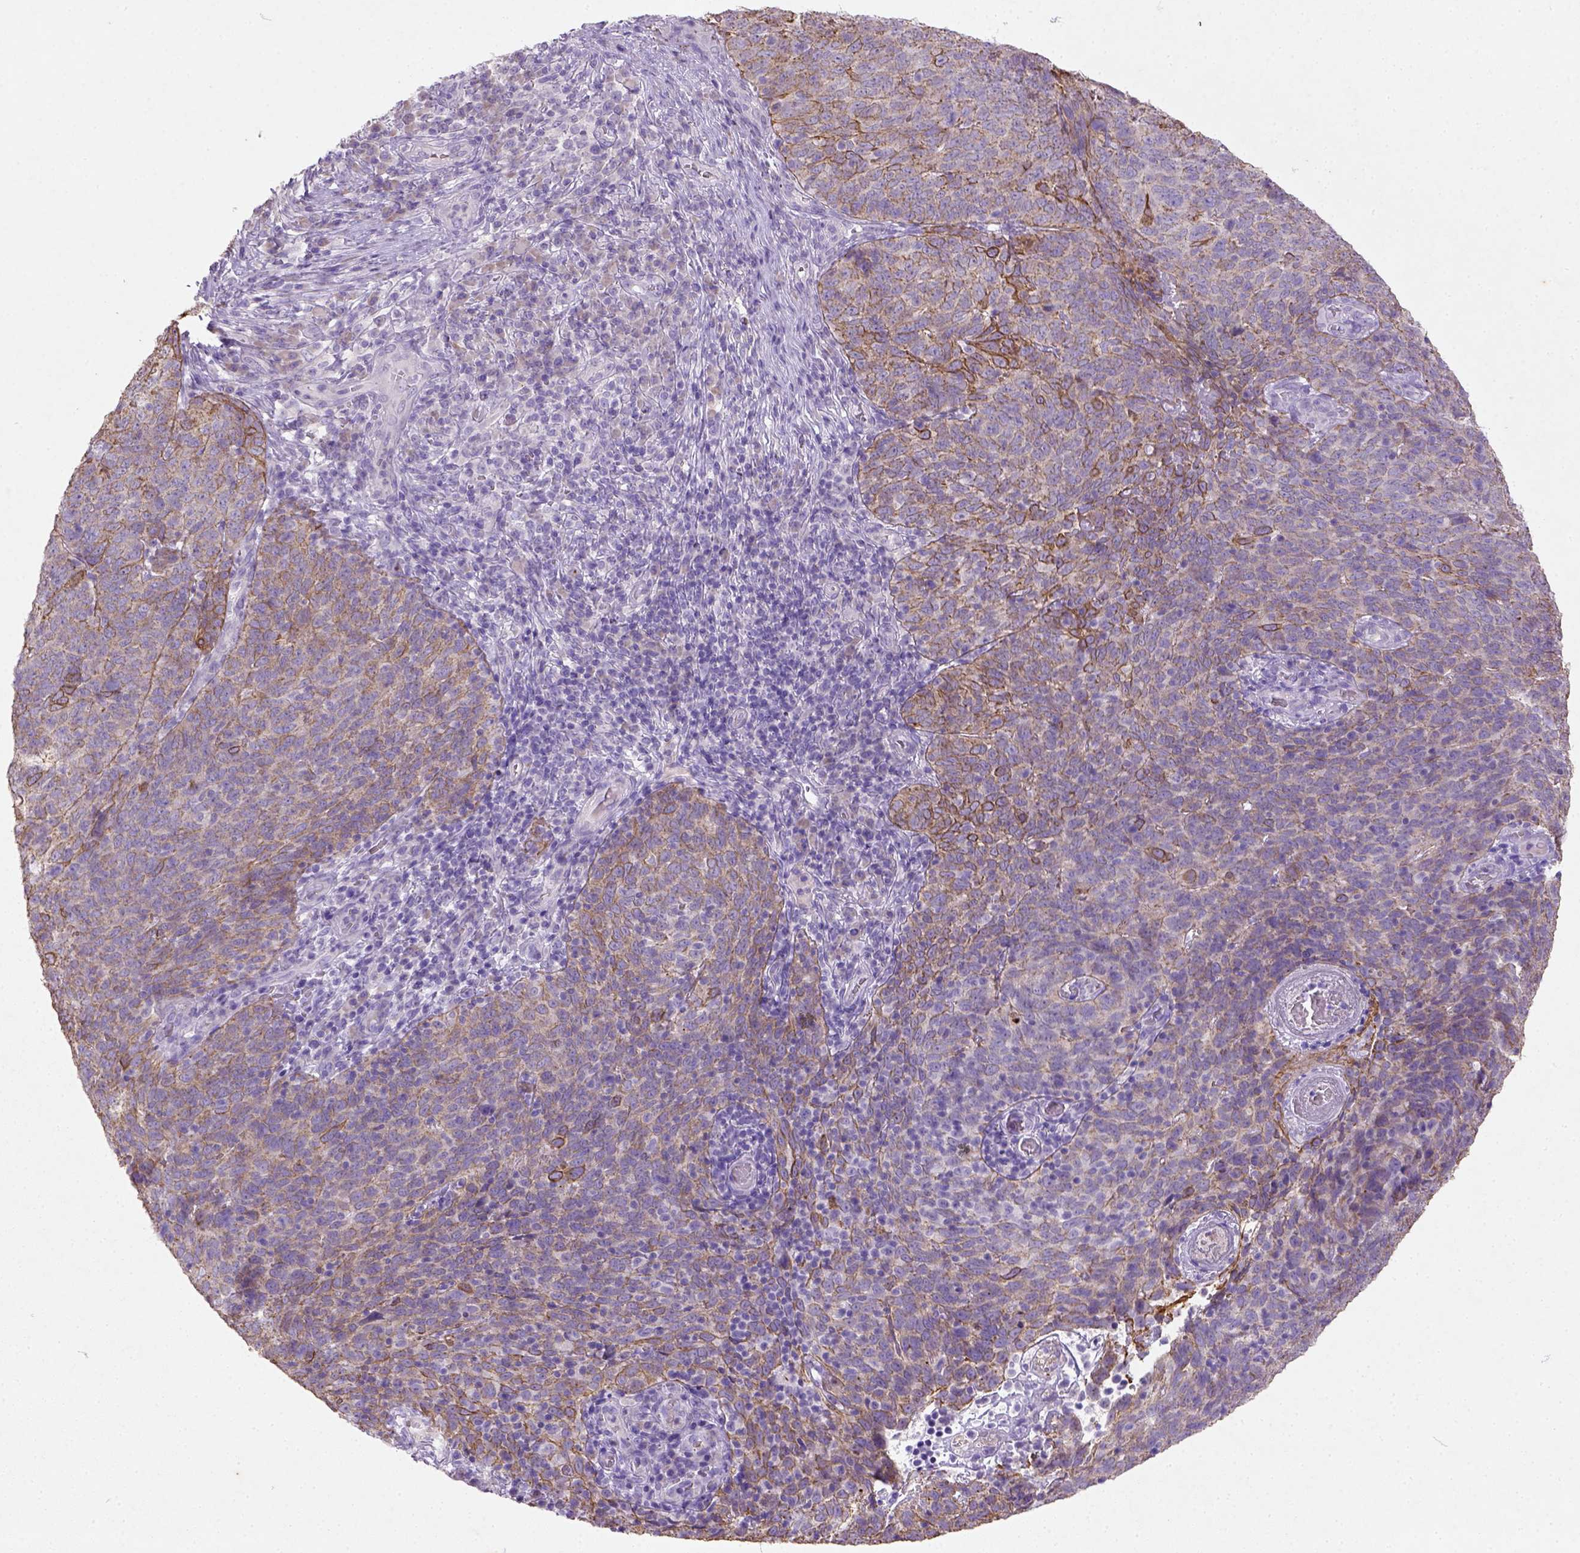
{"staining": {"intensity": "moderate", "quantity": "25%-75%", "location": "cytoplasmic/membranous"}, "tissue": "skin cancer", "cell_type": "Tumor cells", "image_type": "cancer", "snomed": [{"axis": "morphology", "description": "Squamous cell carcinoma, NOS"}, {"axis": "topography", "description": "Skin"}, {"axis": "topography", "description": "Anal"}], "caption": "This is a photomicrograph of immunohistochemistry (IHC) staining of skin cancer, which shows moderate expression in the cytoplasmic/membranous of tumor cells.", "gene": "NUDT2", "patient": {"sex": "female", "age": 51}}